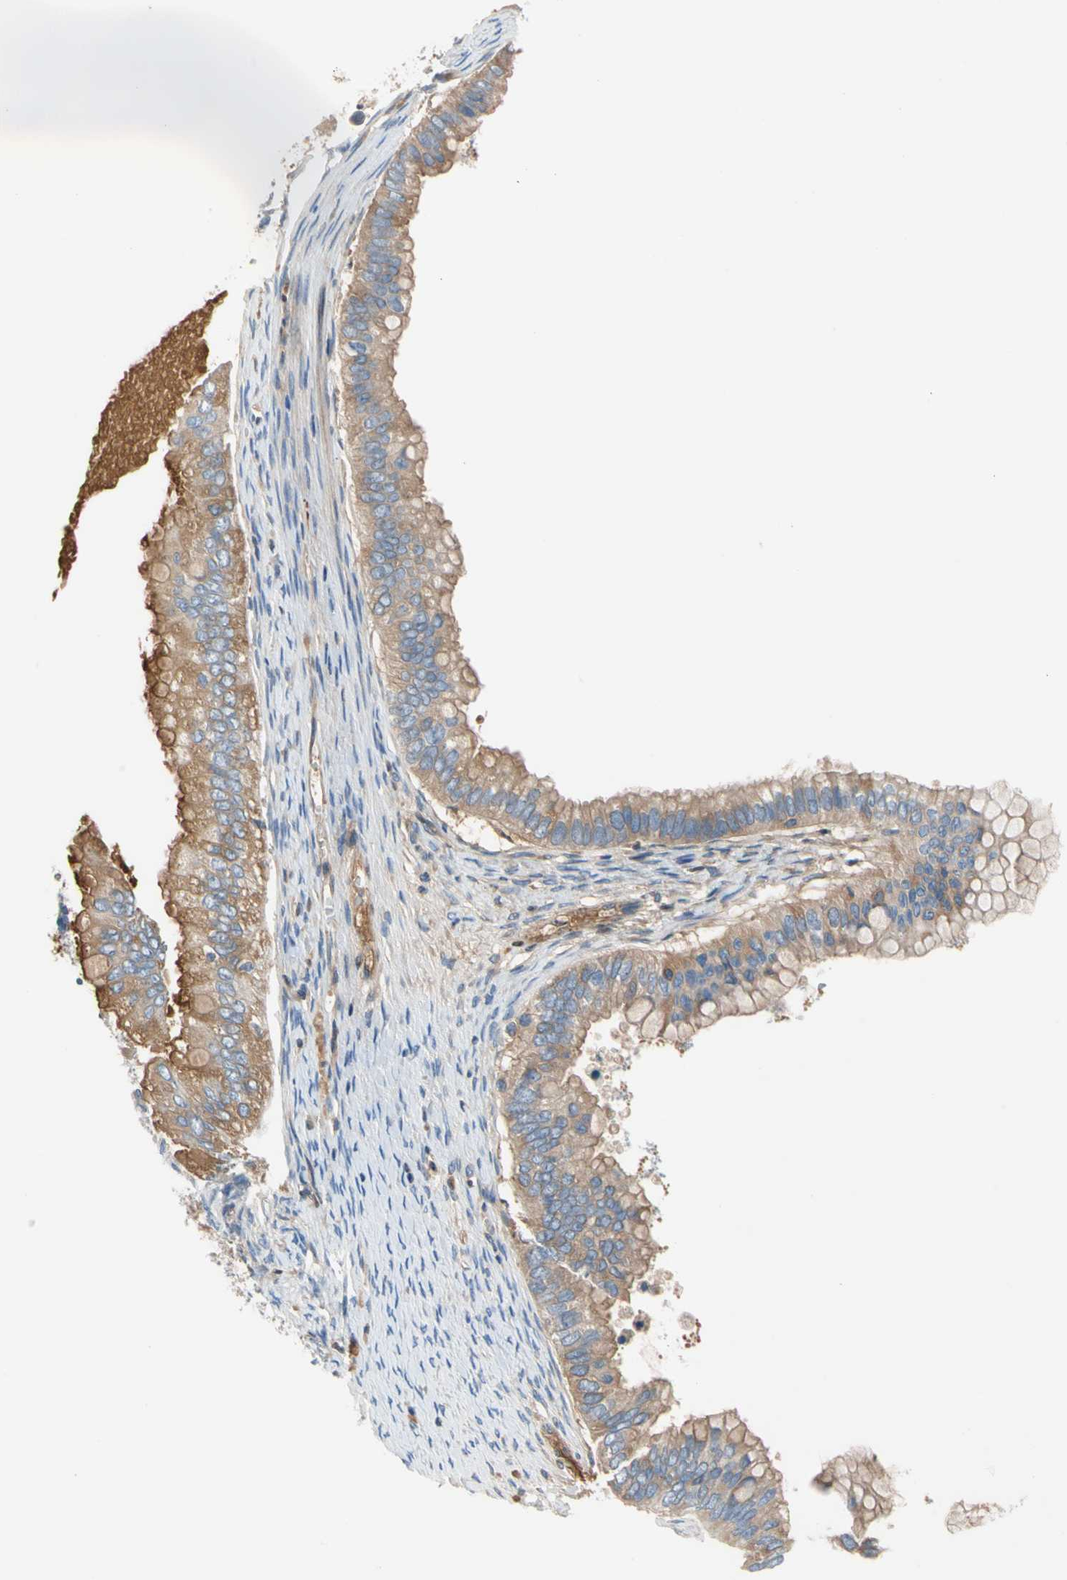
{"staining": {"intensity": "moderate", "quantity": "25%-75%", "location": "cytoplasmic/membranous"}, "tissue": "ovarian cancer", "cell_type": "Tumor cells", "image_type": "cancer", "snomed": [{"axis": "morphology", "description": "Cystadenocarcinoma, mucinous, NOS"}, {"axis": "topography", "description": "Ovary"}], "caption": "Mucinous cystadenocarcinoma (ovarian) was stained to show a protein in brown. There is medium levels of moderate cytoplasmic/membranous positivity in about 25%-75% of tumor cells.", "gene": "ENTREP3", "patient": {"sex": "female", "age": 80}}